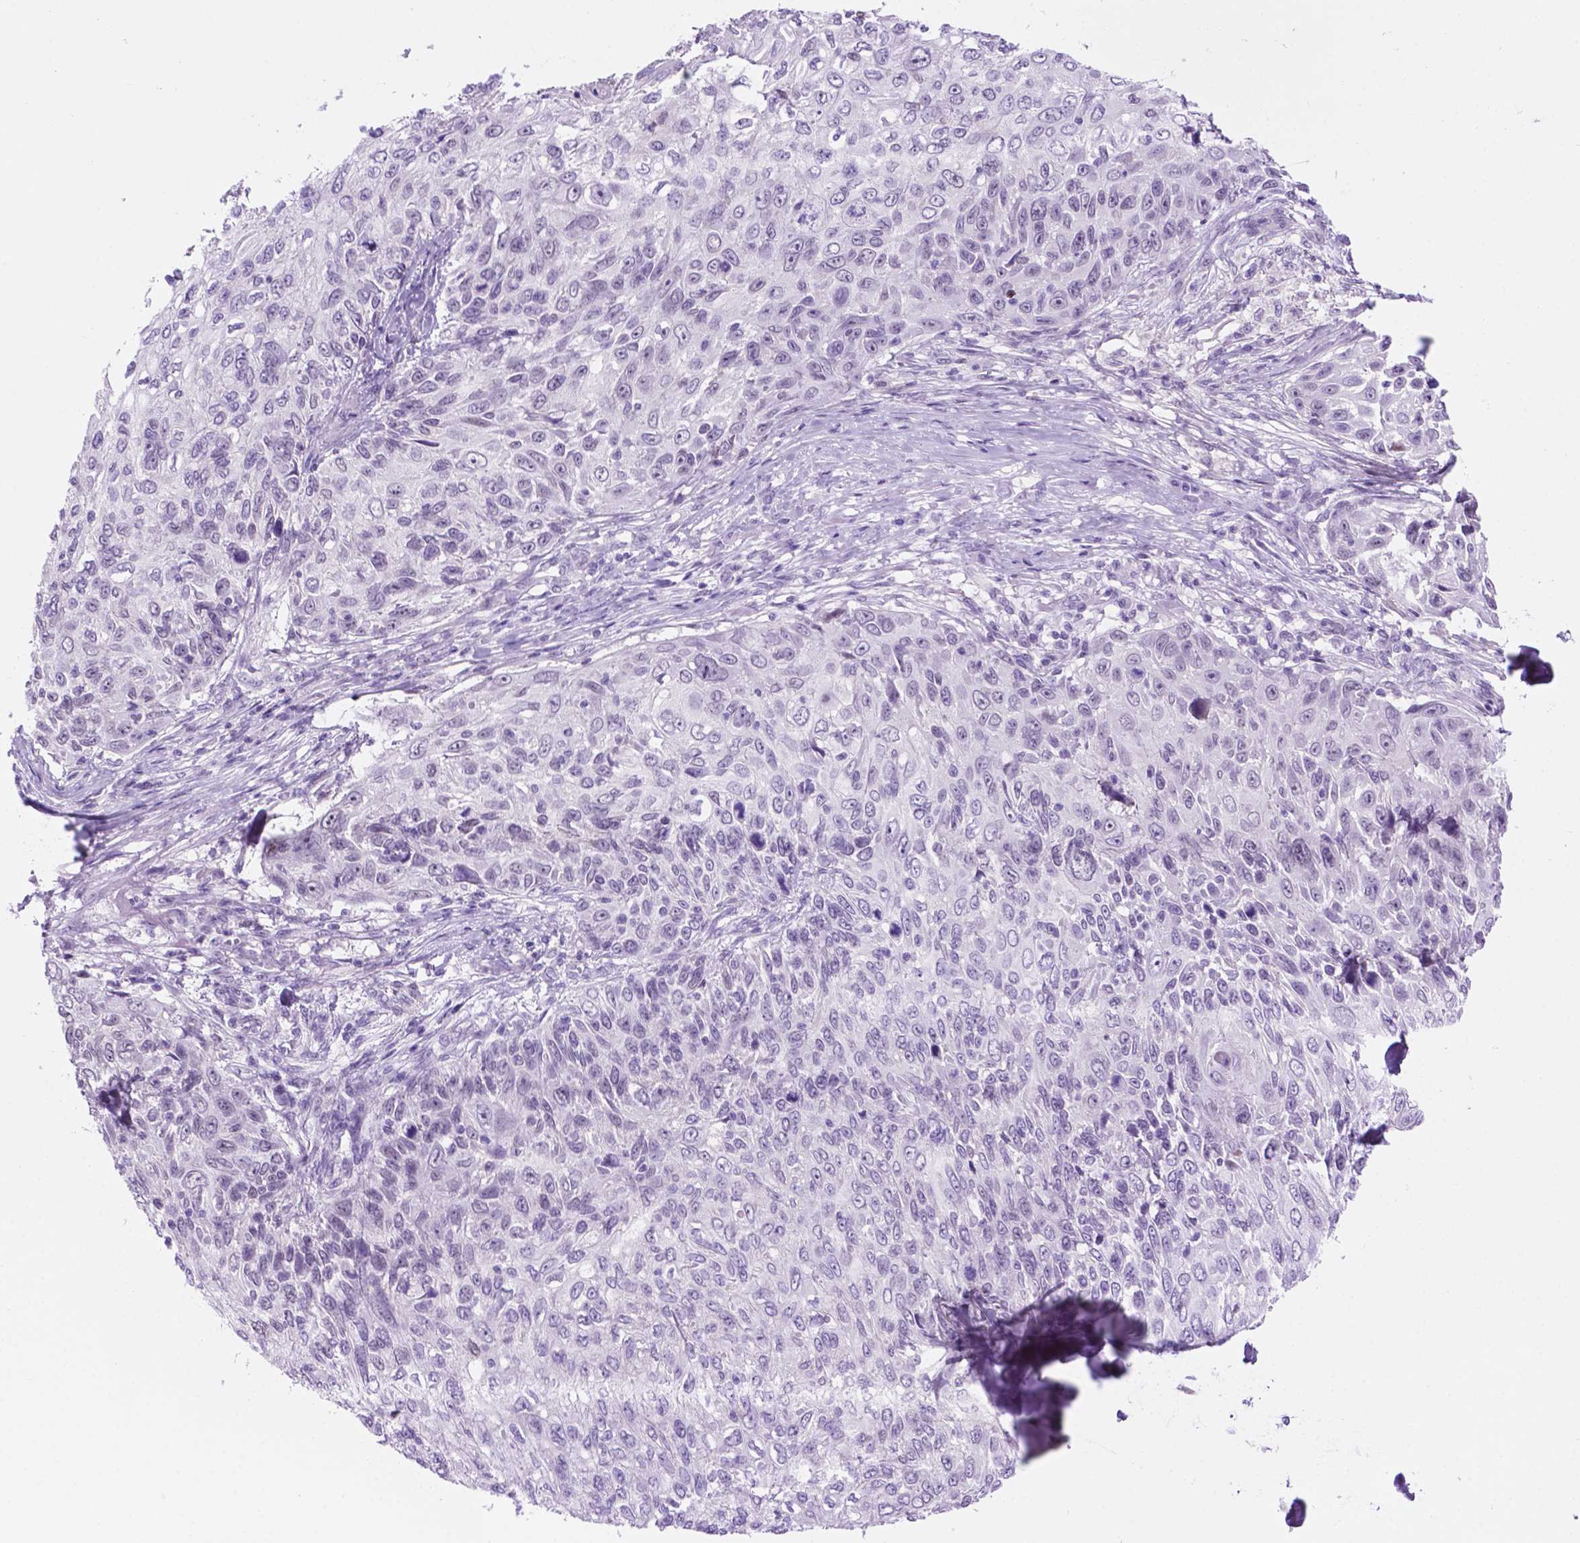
{"staining": {"intensity": "negative", "quantity": "none", "location": "none"}, "tissue": "skin cancer", "cell_type": "Tumor cells", "image_type": "cancer", "snomed": [{"axis": "morphology", "description": "Squamous cell carcinoma, NOS"}, {"axis": "topography", "description": "Skin"}], "caption": "Squamous cell carcinoma (skin) was stained to show a protein in brown. There is no significant expression in tumor cells.", "gene": "ACY3", "patient": {"sex": "male", "age": 92}}